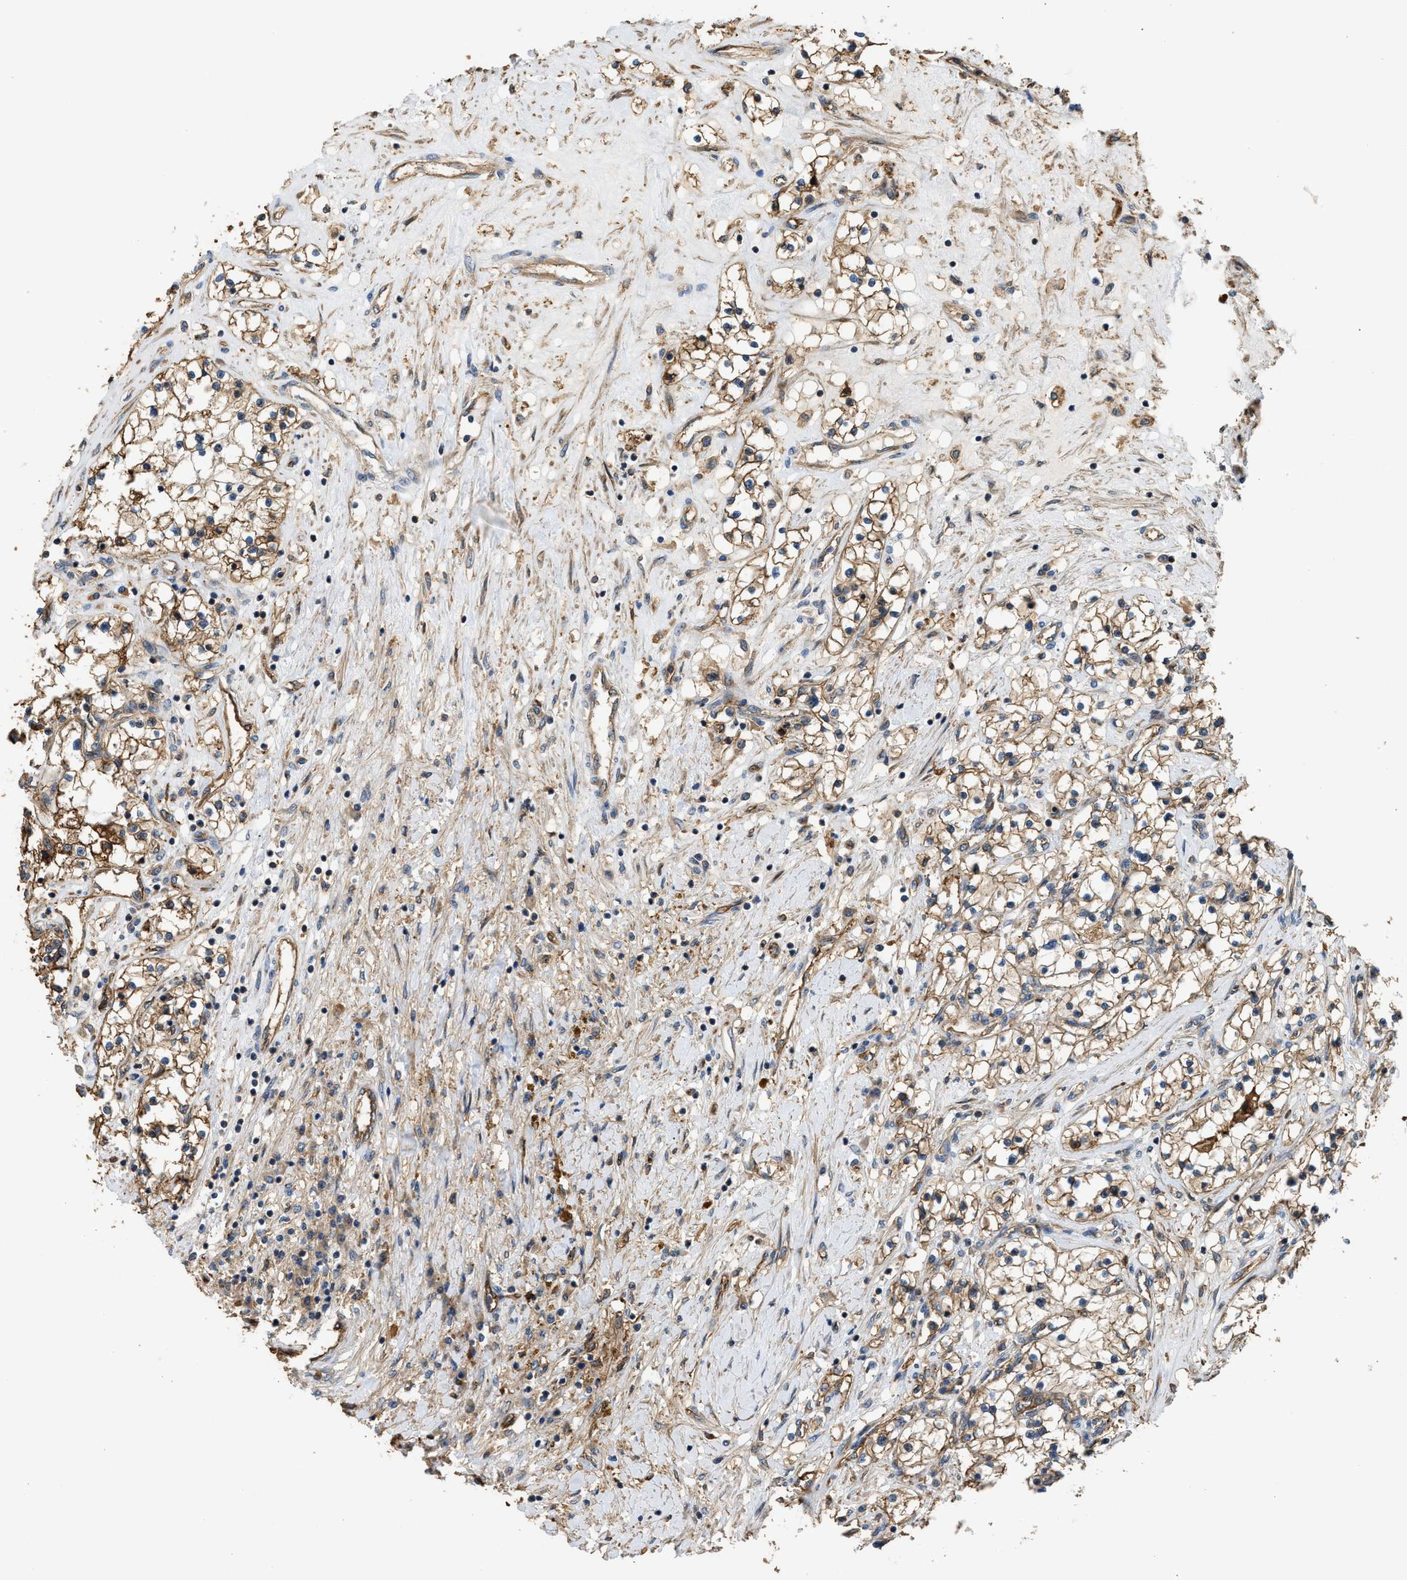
{"staining": {"intensity": "moderate", "quantity": ">75%", "location": "cytoplasmic/membranous"}, "tissue": "renal cancer", "cell_type": "Tumor cells", "image_type": "cancer", "snomed": [{"axis": "morphology", "description": "Adenocarcinoma, NOS"}, {"axis": "topography", "description": "Kidney"}], "caption": "Protein expression analysis of human renal cancer (adenocarcinoma) reveals moderate cytoplasmic/membranous expression in about >75% of tumor cells. The protein of interest is shown in brown color, while the nuclei are stained blue.", "gene": "DDHD2", "patient": {"sex": "male", "age": 68}}